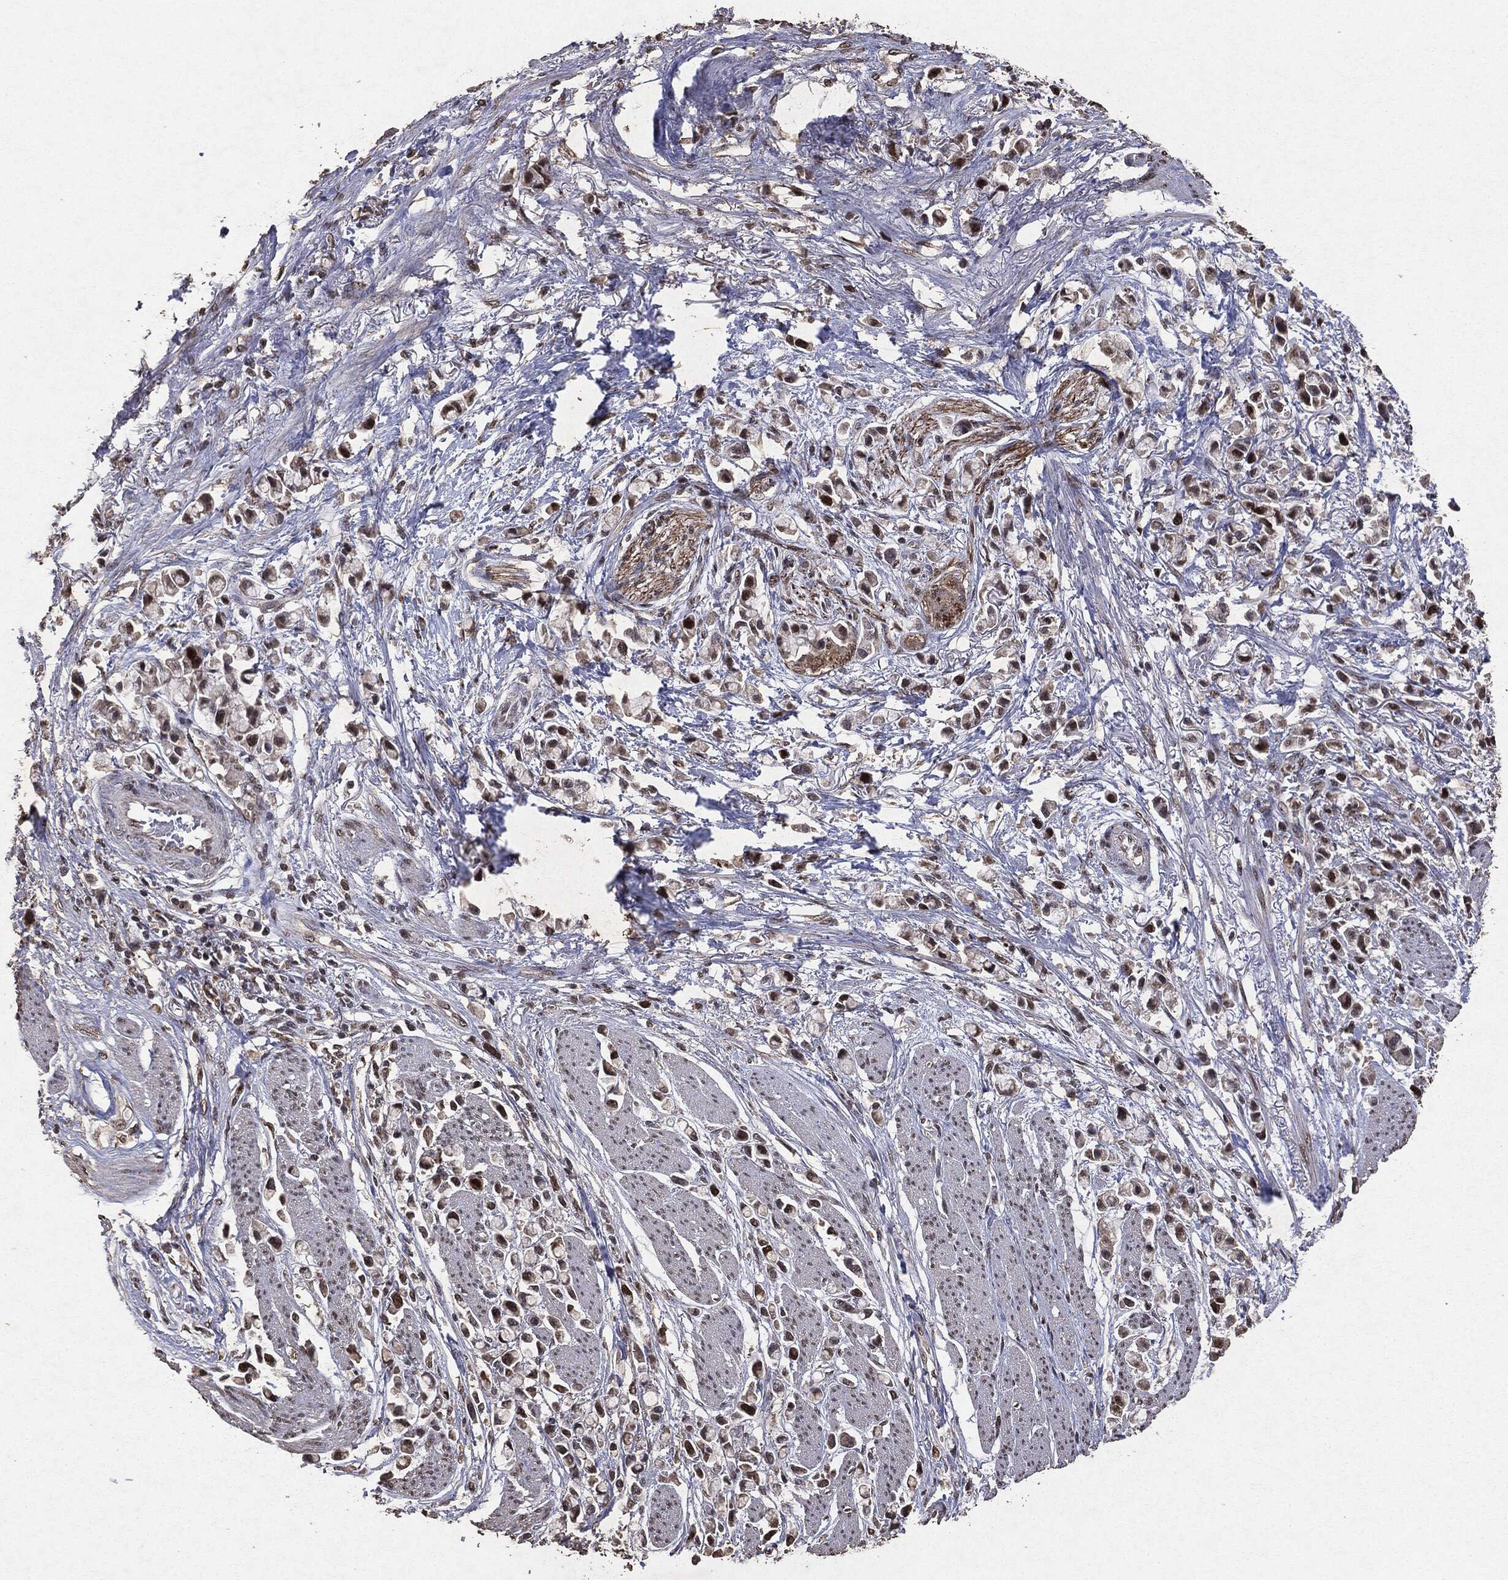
{"staining": {"intensity": "moderate", "quantity": "25%-75%", "location": "nuclear"}, "tissue": "stomach cancer", "cell_type": "Tumor cells", "image_type": "cancer", "snomed": [{"axis": "morphology", "description": "Adenocarcinoma, NOS"}, {"axis": "topography", "description": "Stomach"}], "caption": "A photomicrograph of human stomach cancer stained for a protein reveals moderate nuclear brown staining in tumor cells. (DAB (3,3'-diaminobenzidine) = brown stain, brightfield microscopy at high magnification).", "gene": "RAD18", "patient": {"sex": "female", "age": 81}}